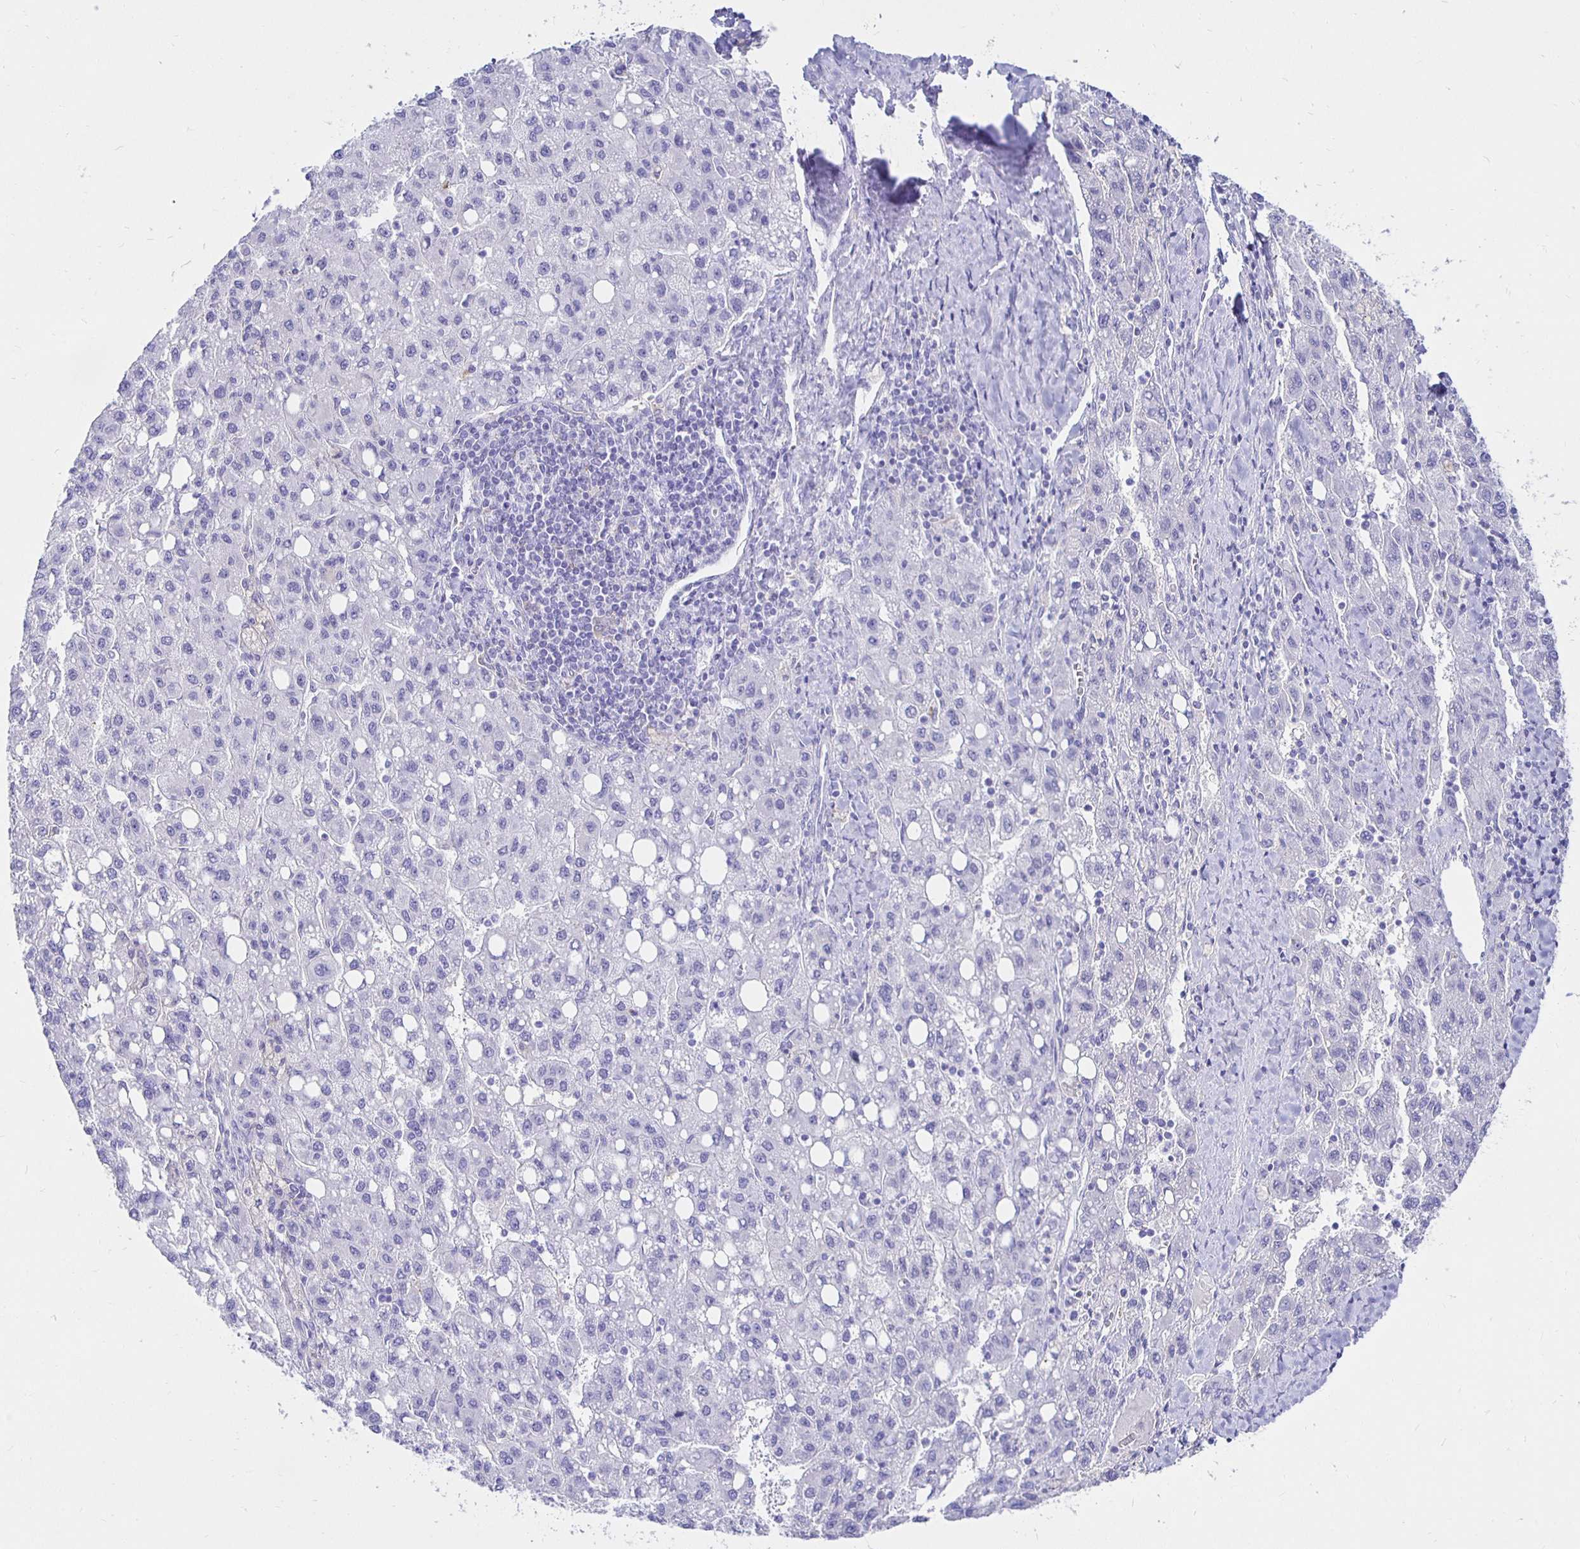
{"staining": {"intensity": "negative", "quantity": "none", "location": "none"}, "tissue": "liver cancer", "cell_type": "Tumor cells", "image_type": "cancer", "snomed": [{"axis": "morphology", "description": "Carcinoma, Hepatocellular, NOS"}, {"axis": "topography", "description": "Liver"}], "caption": "Immunohistochemical staining of hepatocellular carcinoma (liver) exhibits no significant expression in tumor cells.", "gene": "UMOD", "patient": {"sex": "female", "age": 82}}